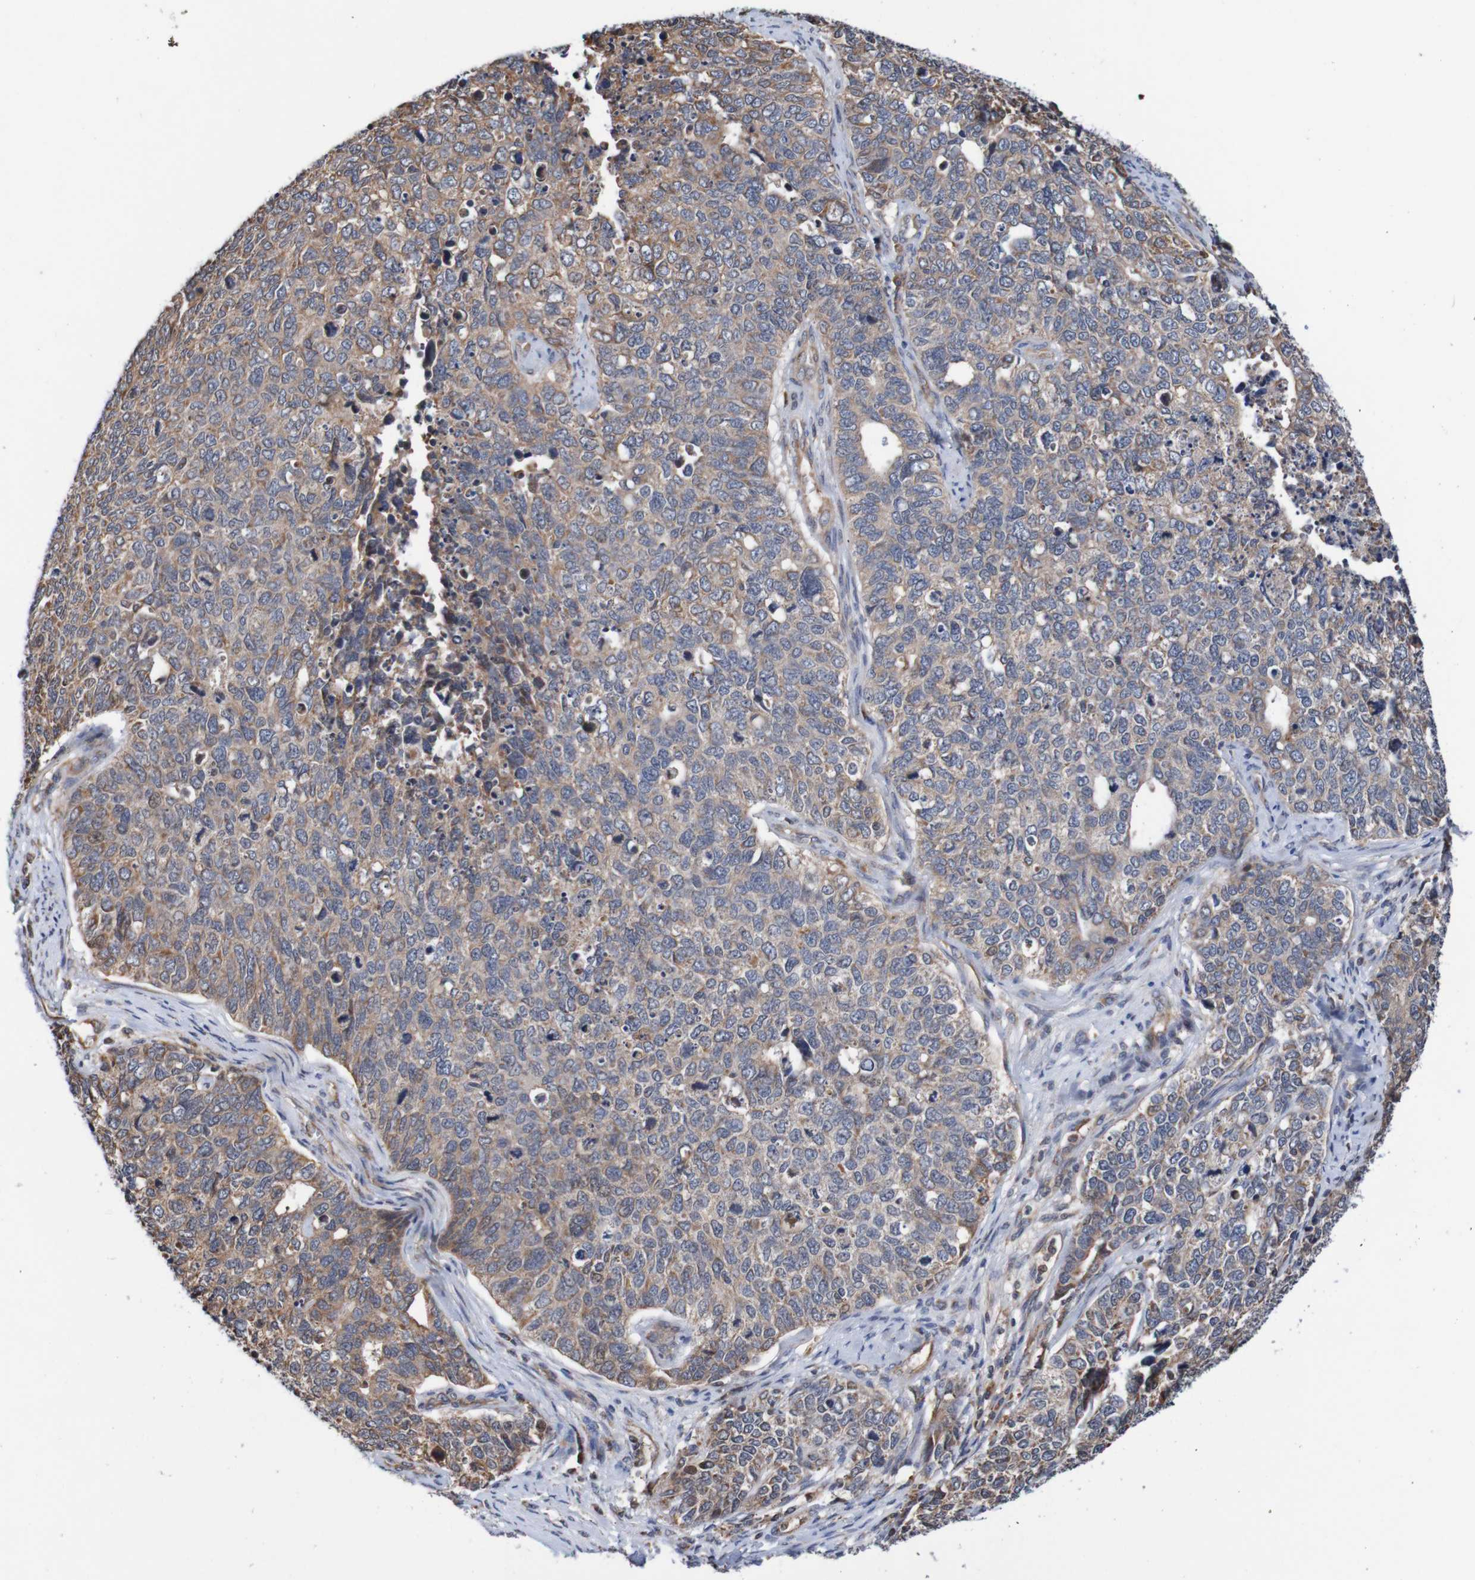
{"staining": {"intensity": "moderate", "quantity": "<25%", "location": "cytoplasmic/membranous"}, "tissue": "cervical cancer", "cell_type": "Tumor cells", "image_type": "cancer", "snomed": [{"axis": "morphology", "description": "Squamous cell carcinoma, NOS"}, {"axis": "topography", "description": "Cervix"}], "caption": "This photomicrograph displays cervical cancer (squamous cell carcinoma) stained with IHC to label a protein in brown. The cytoplasmic/membranous of tumor cells show moderate positivity for the protein. Nuclei are counter-stained blue.", "gene": "AXIN1", "patient": {"sex": "female", "age": 63}}